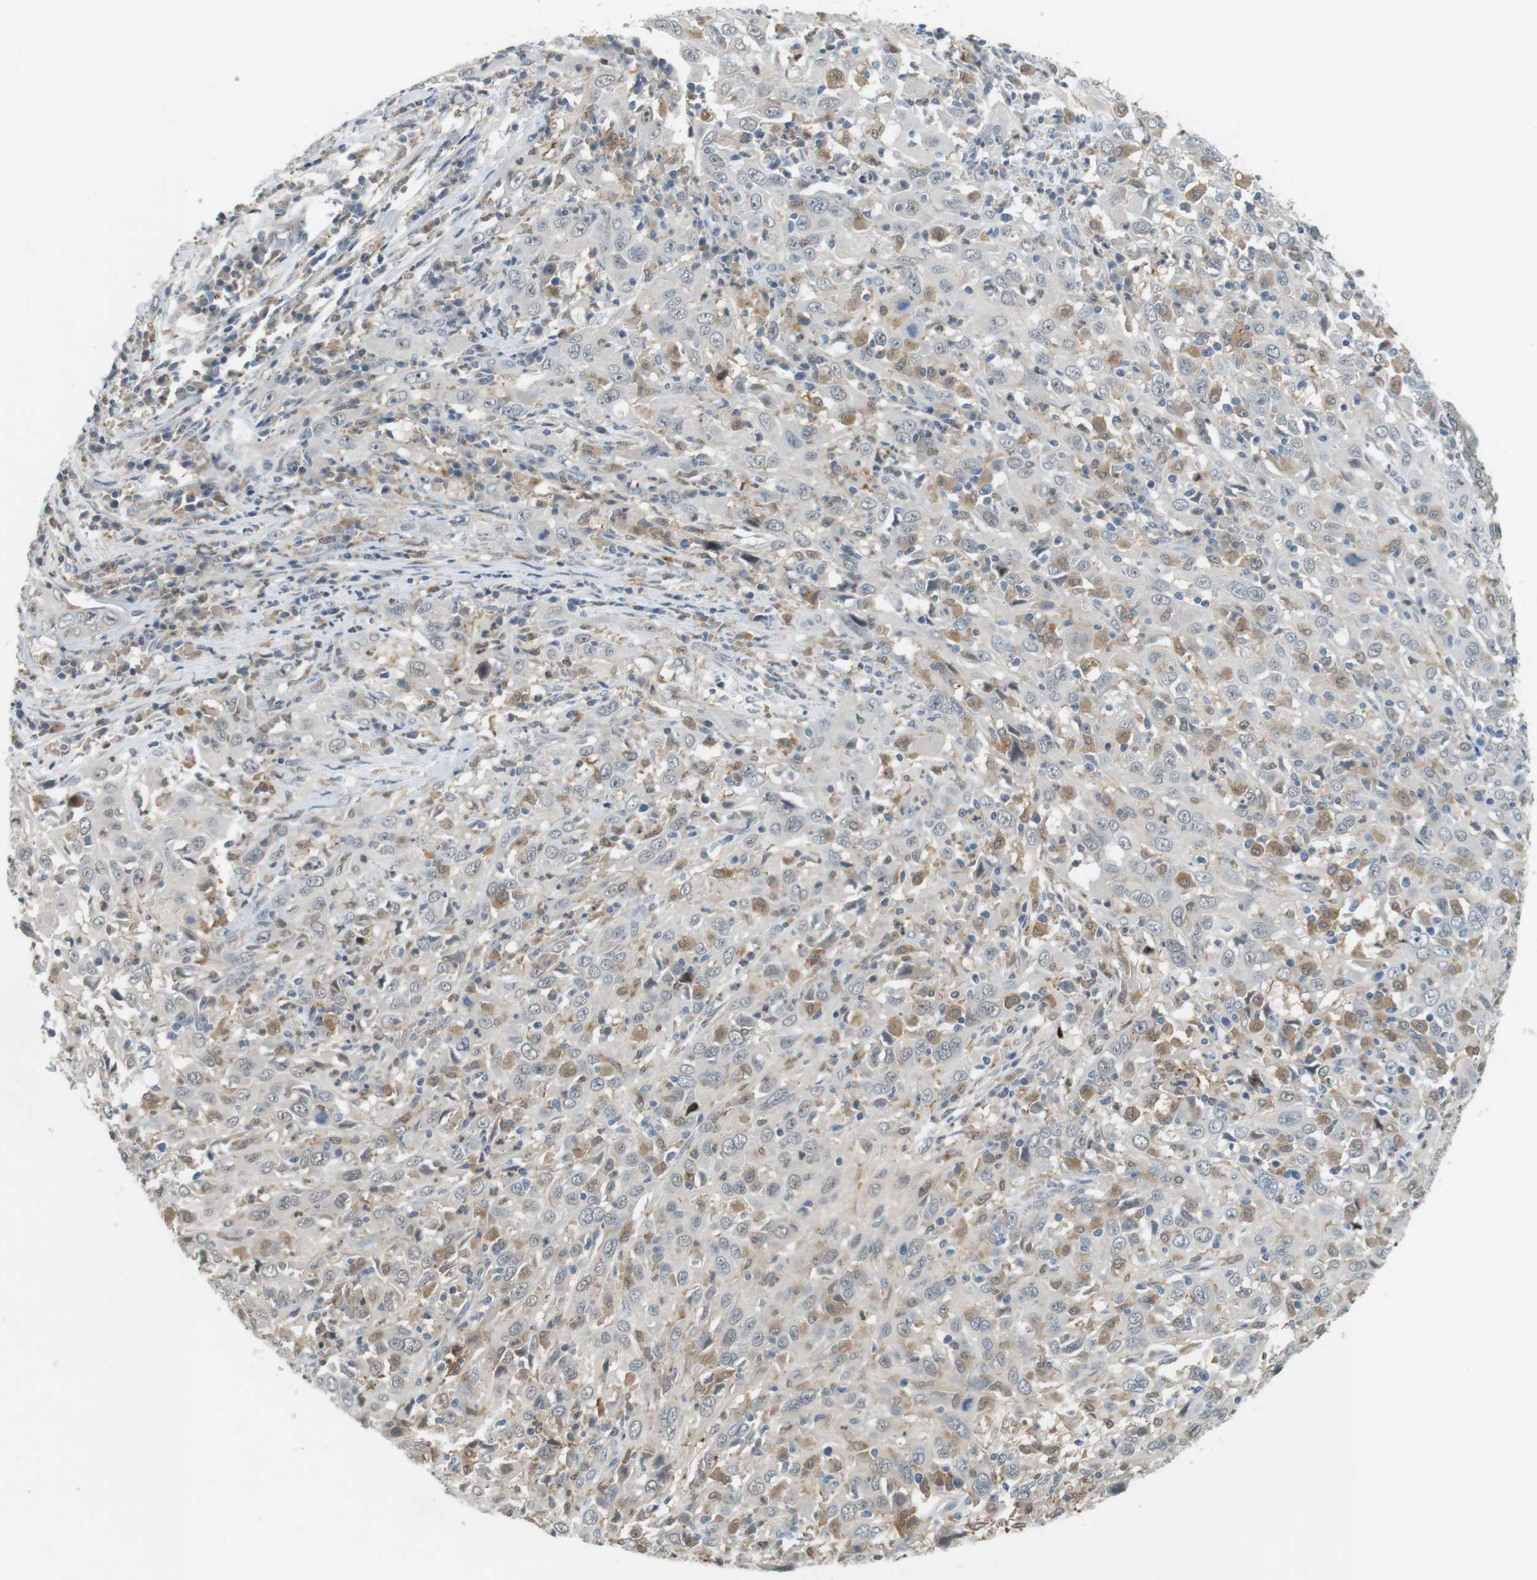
{"staining": {"intensity": "negative", "quantity": "none", "location": "none"}, "tissue": "cervical cancer", "cell_type": "Tumor cells", "image_type": "cancer", "snomed": [{"axis": "morphology", "description": "Squamous cell carcinoma, NOS"}, {"axis": "topography", "description": "Cervix"}], "caption": "Cervical squamous cell carcinoma was stained to show a protein in brown. There is no significant positivity in tumor cells. (Stains: DAB immunohistochemistry (IHC) with hematoxylin counter stain, Microscopy: brightfield microscopy at high magnification).", "gene": "CDK14", "patient": {"sex": "female", "age": 46}}